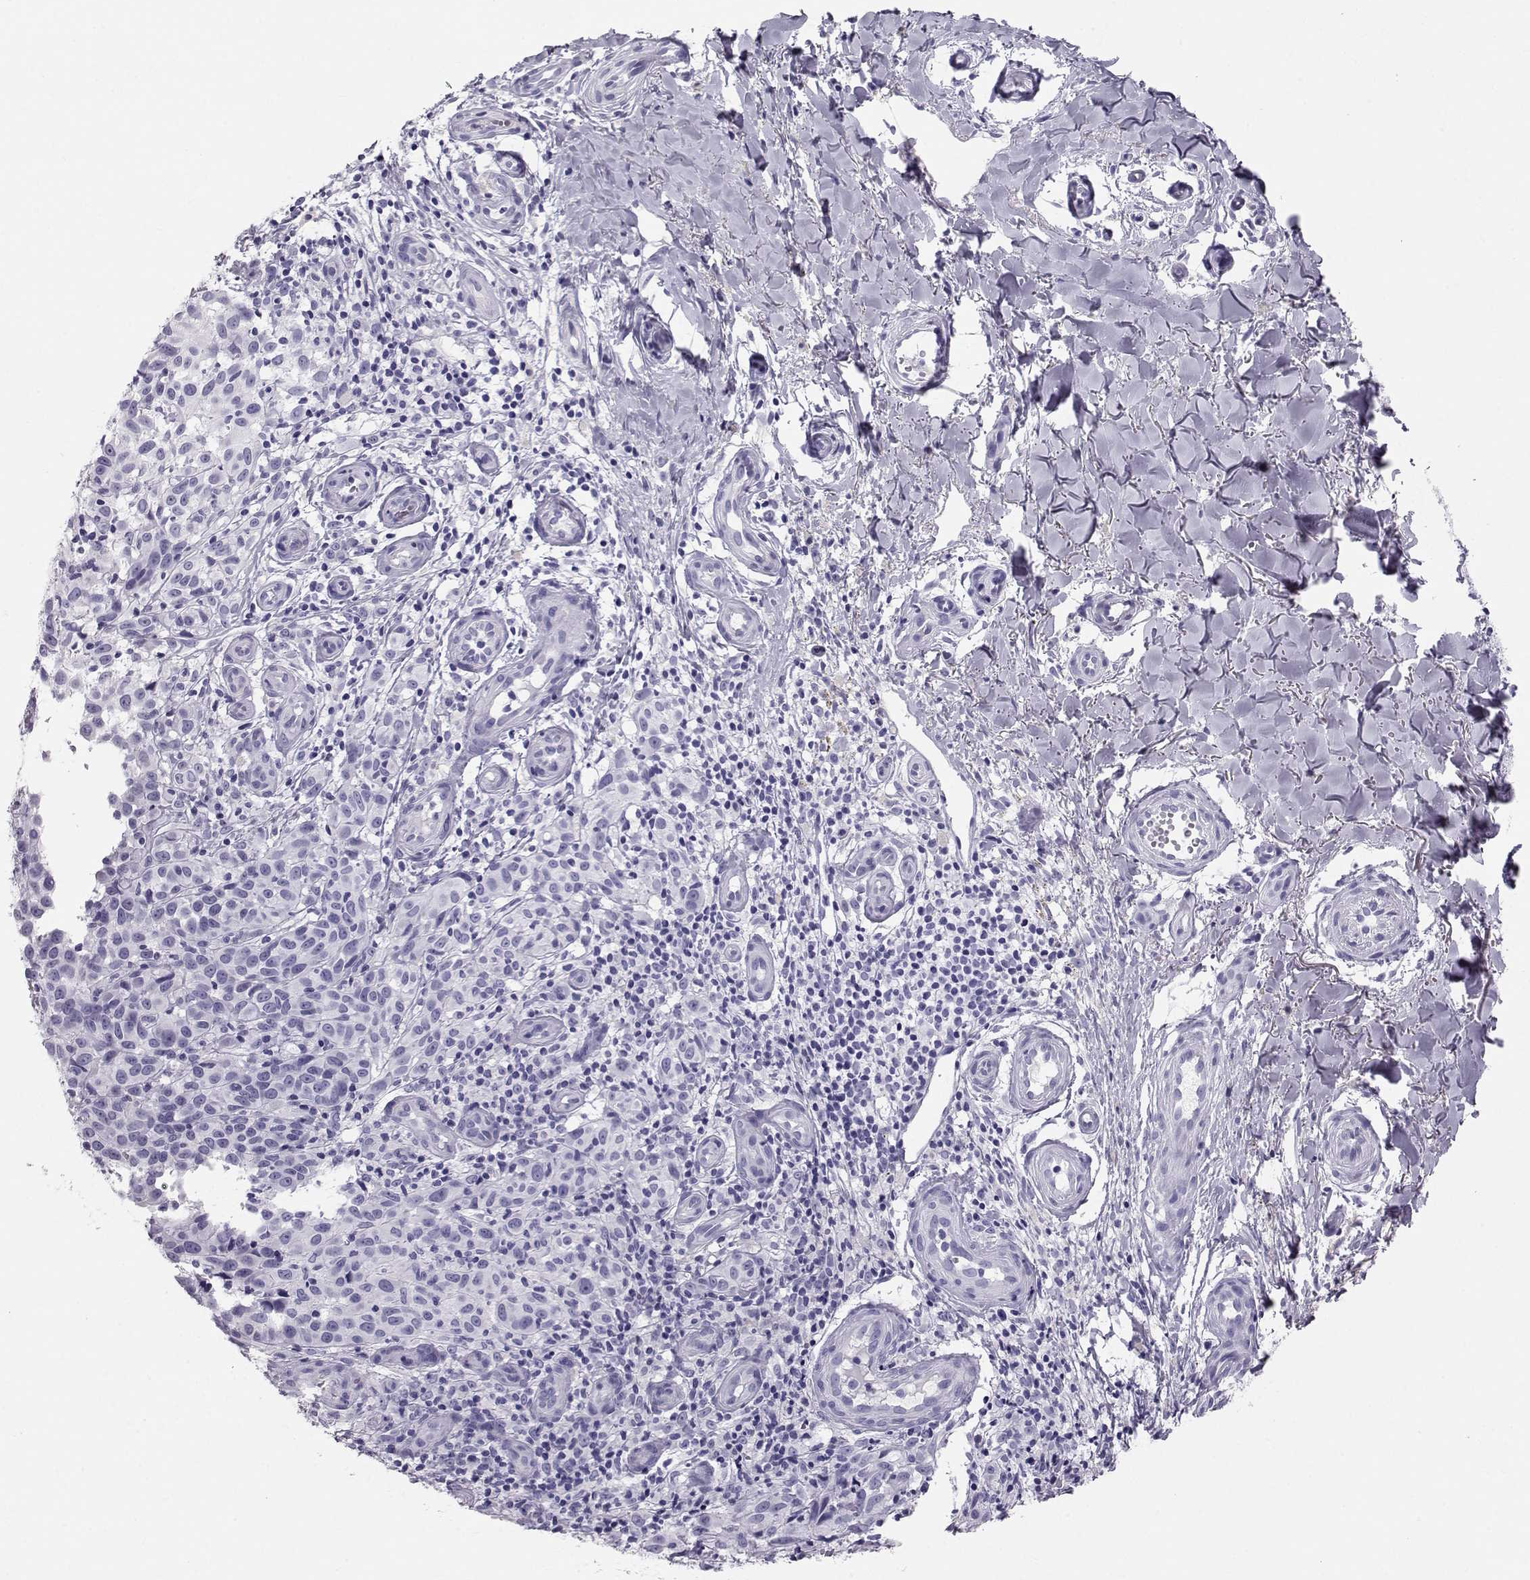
{"staining": {"intensity": "negative", "quantity": "none", "location": "none"}, "tissue": "melanoma", "cell_type": "Tumor cells", "image_type": "cancer", "snomed": [{"axis": "morphology", "description": "Malignant melanoma, NOS"}, {"axis": "topography", "description": "Skin"}], "caption": "Immunohistochemical staining of human melanoma displays no significant expression in tumor cells.", "gene": "RD3", "patient": {"sex": "female", "age": 53}}